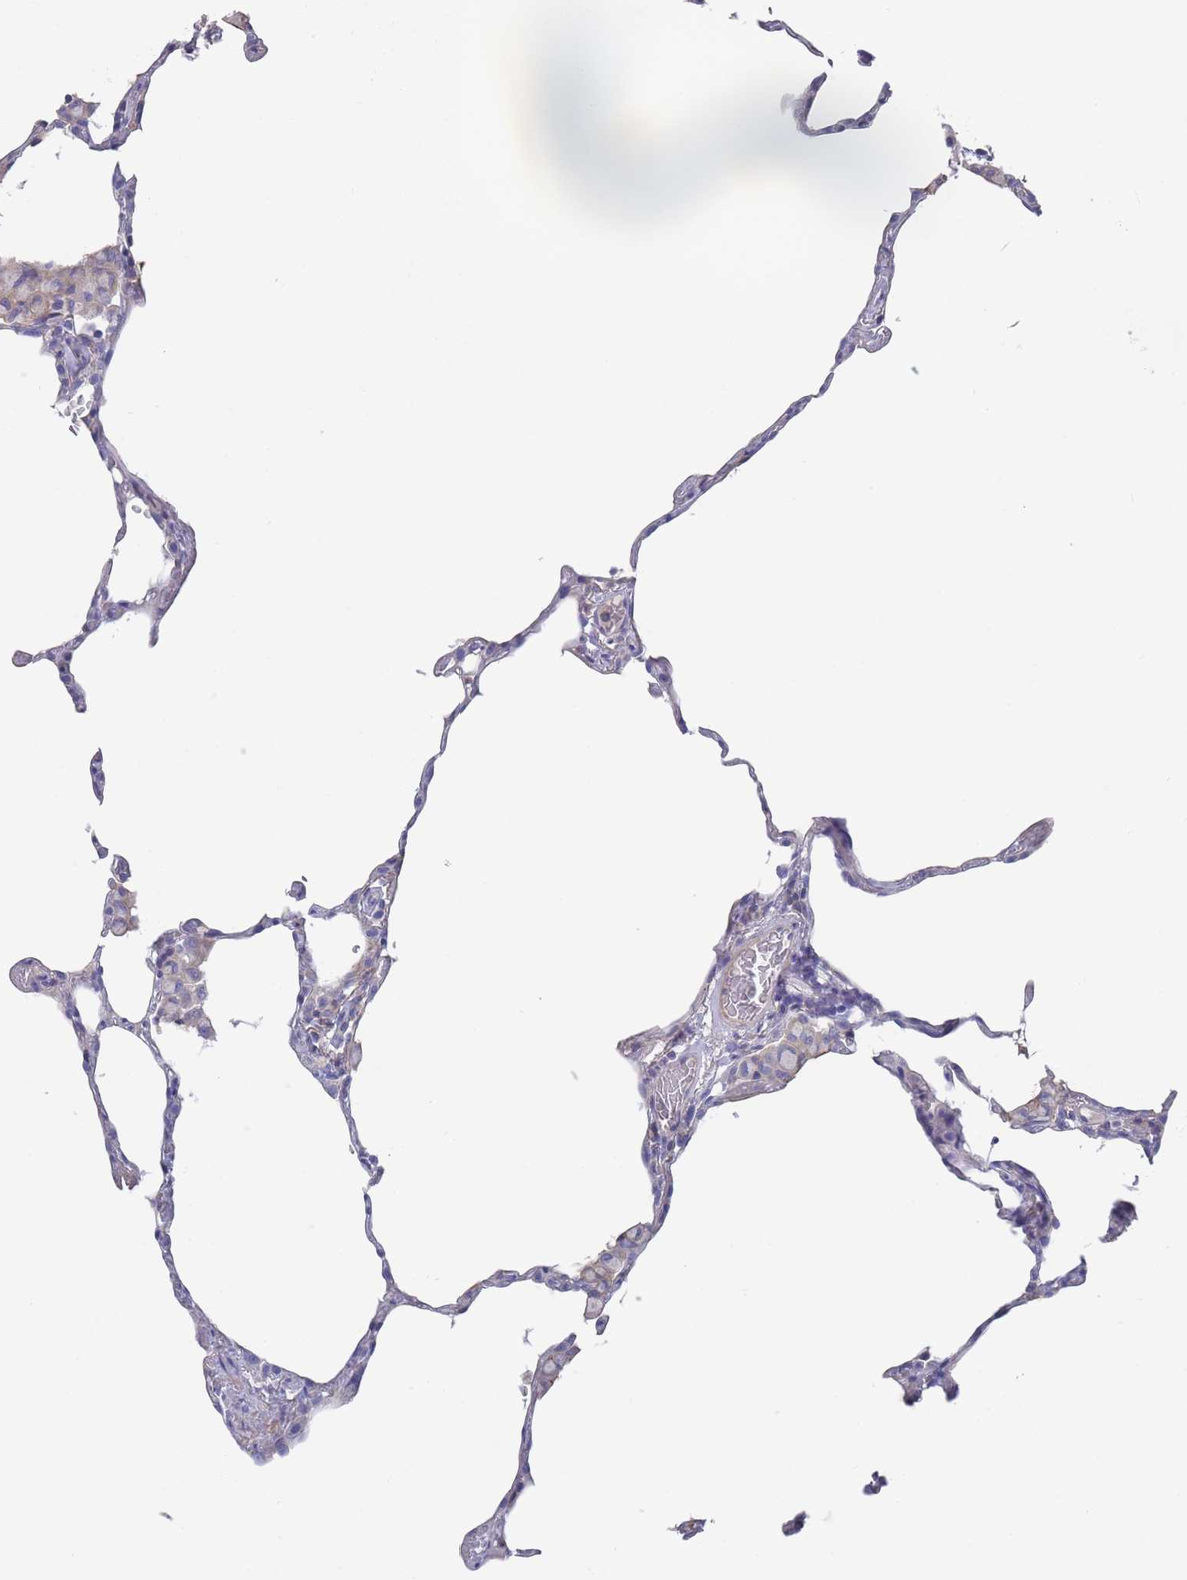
{"staining": {"intensity": "negative", "quantity": "none", "location": "none"}, "tissue": "lung", "cell_type": "Alveolar cells", "image_type": "normal", "snomed": [{"axis": "morphology", "description": "Normal tissue, NOS"}, {"axis": "topography", "description": "Lung"}], "caption": "An immunohistochemistry (IHC) image of benign lung is shown. There is no staining in alveolar cells of lung. (IHC, brightfield microscopy, high magnification).", "gene": "SCCPDH", "patient": {"sex": "female", "age": 57}}